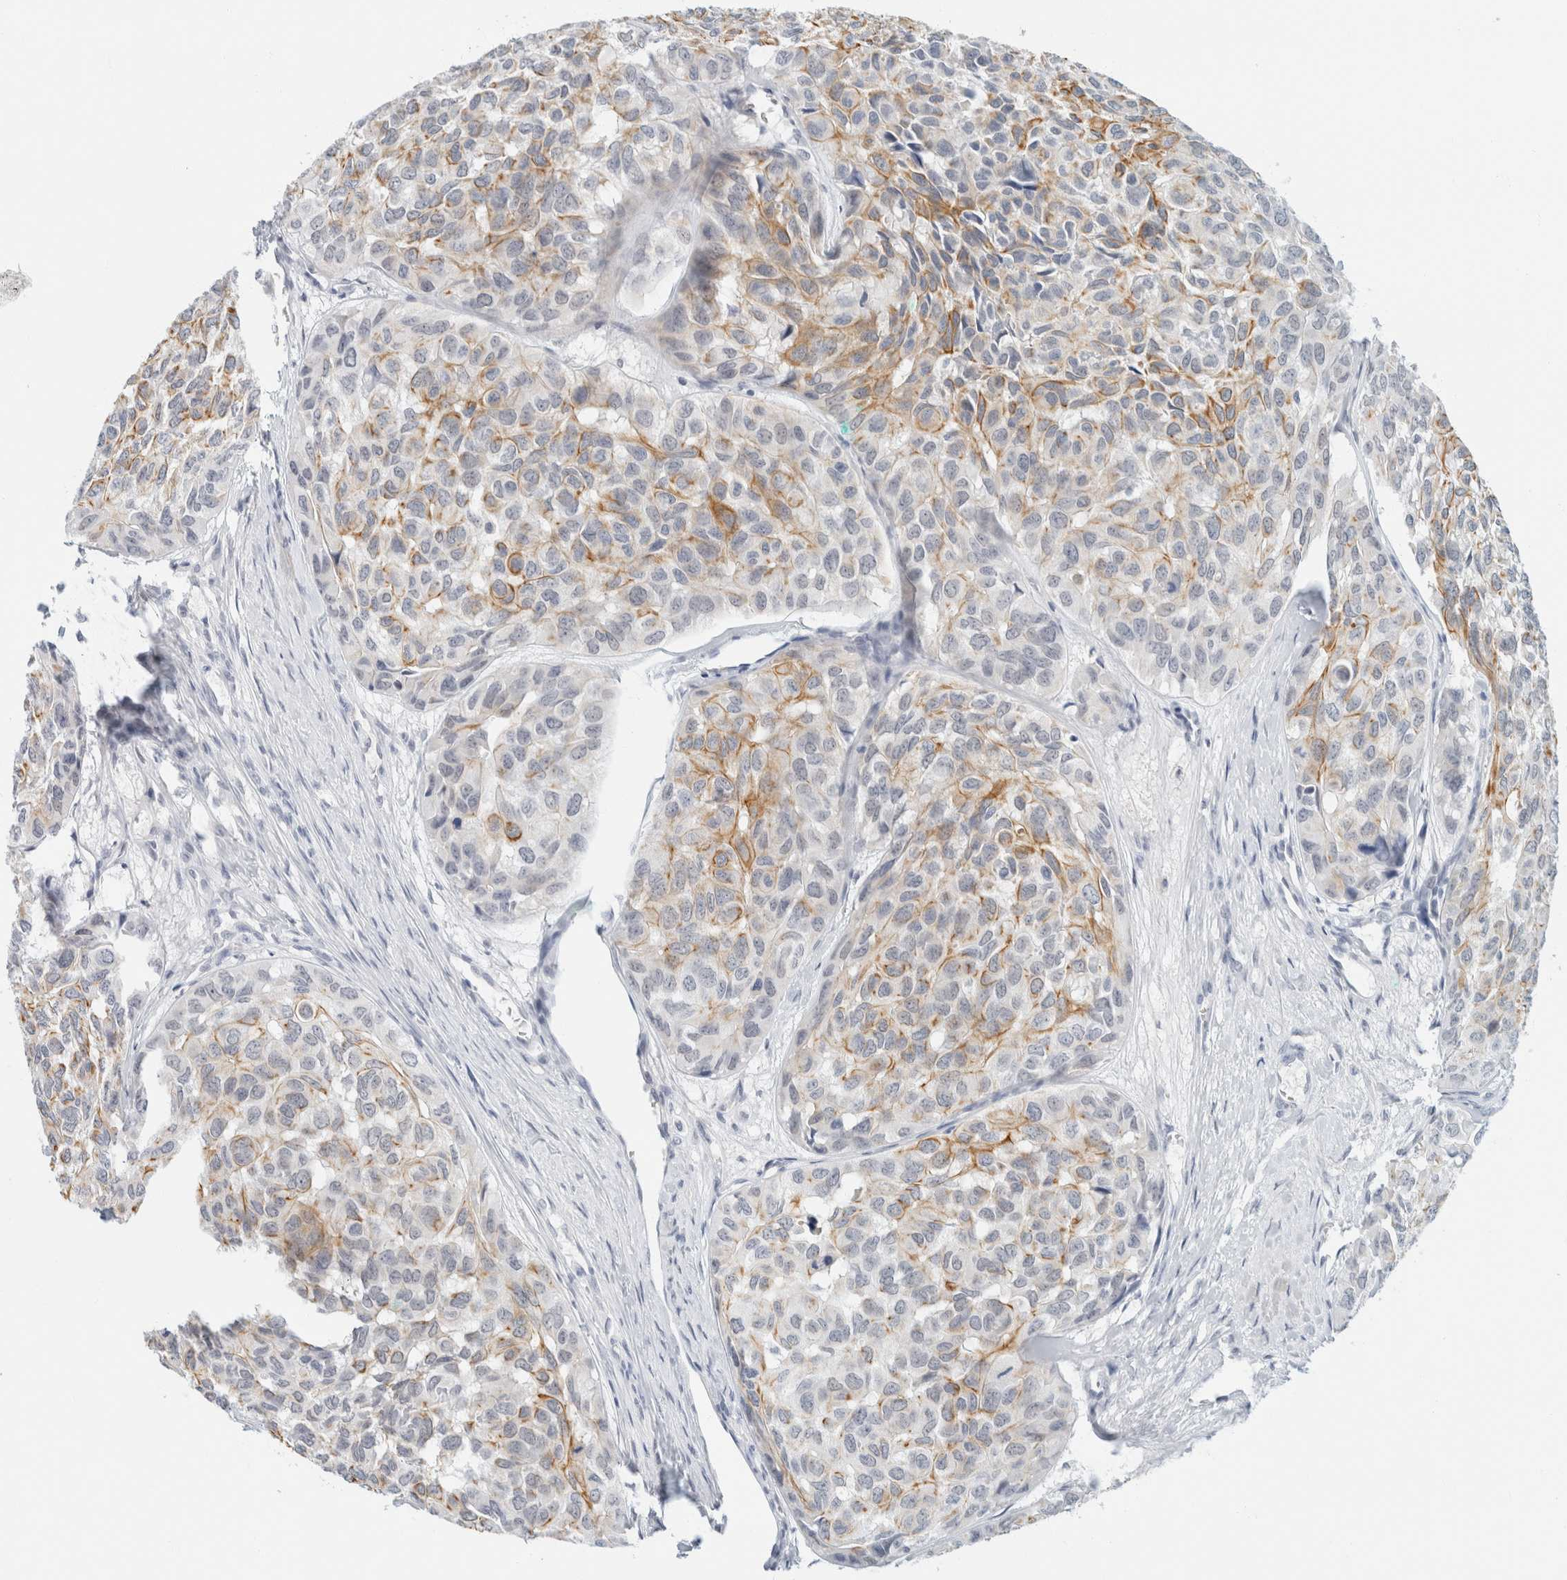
{"staining": {"intensity": "moderate", "quantity": "25%-75%", "location": "cytoplasmic/membranous"}, "tissue": "head and neck cancer", "cell_type": "Tumor cells", "image_type": "cancer", "snomed": [{"axis": "morphology", "description": "Adenocarcinoma, NOS"}, {"axis": "topography", "description": "Salivary gland, NOS"}, {"axis": "topography", "description": "Head-Neck"}], "caption": "A photomicrograph of head and neck adenocarcinoma stained for a protein displays moderate cytoplasmic/membranous brown staining in tumor cells.", "gene": "KRT20", "patient": {"sex": "female", "age": 76}}